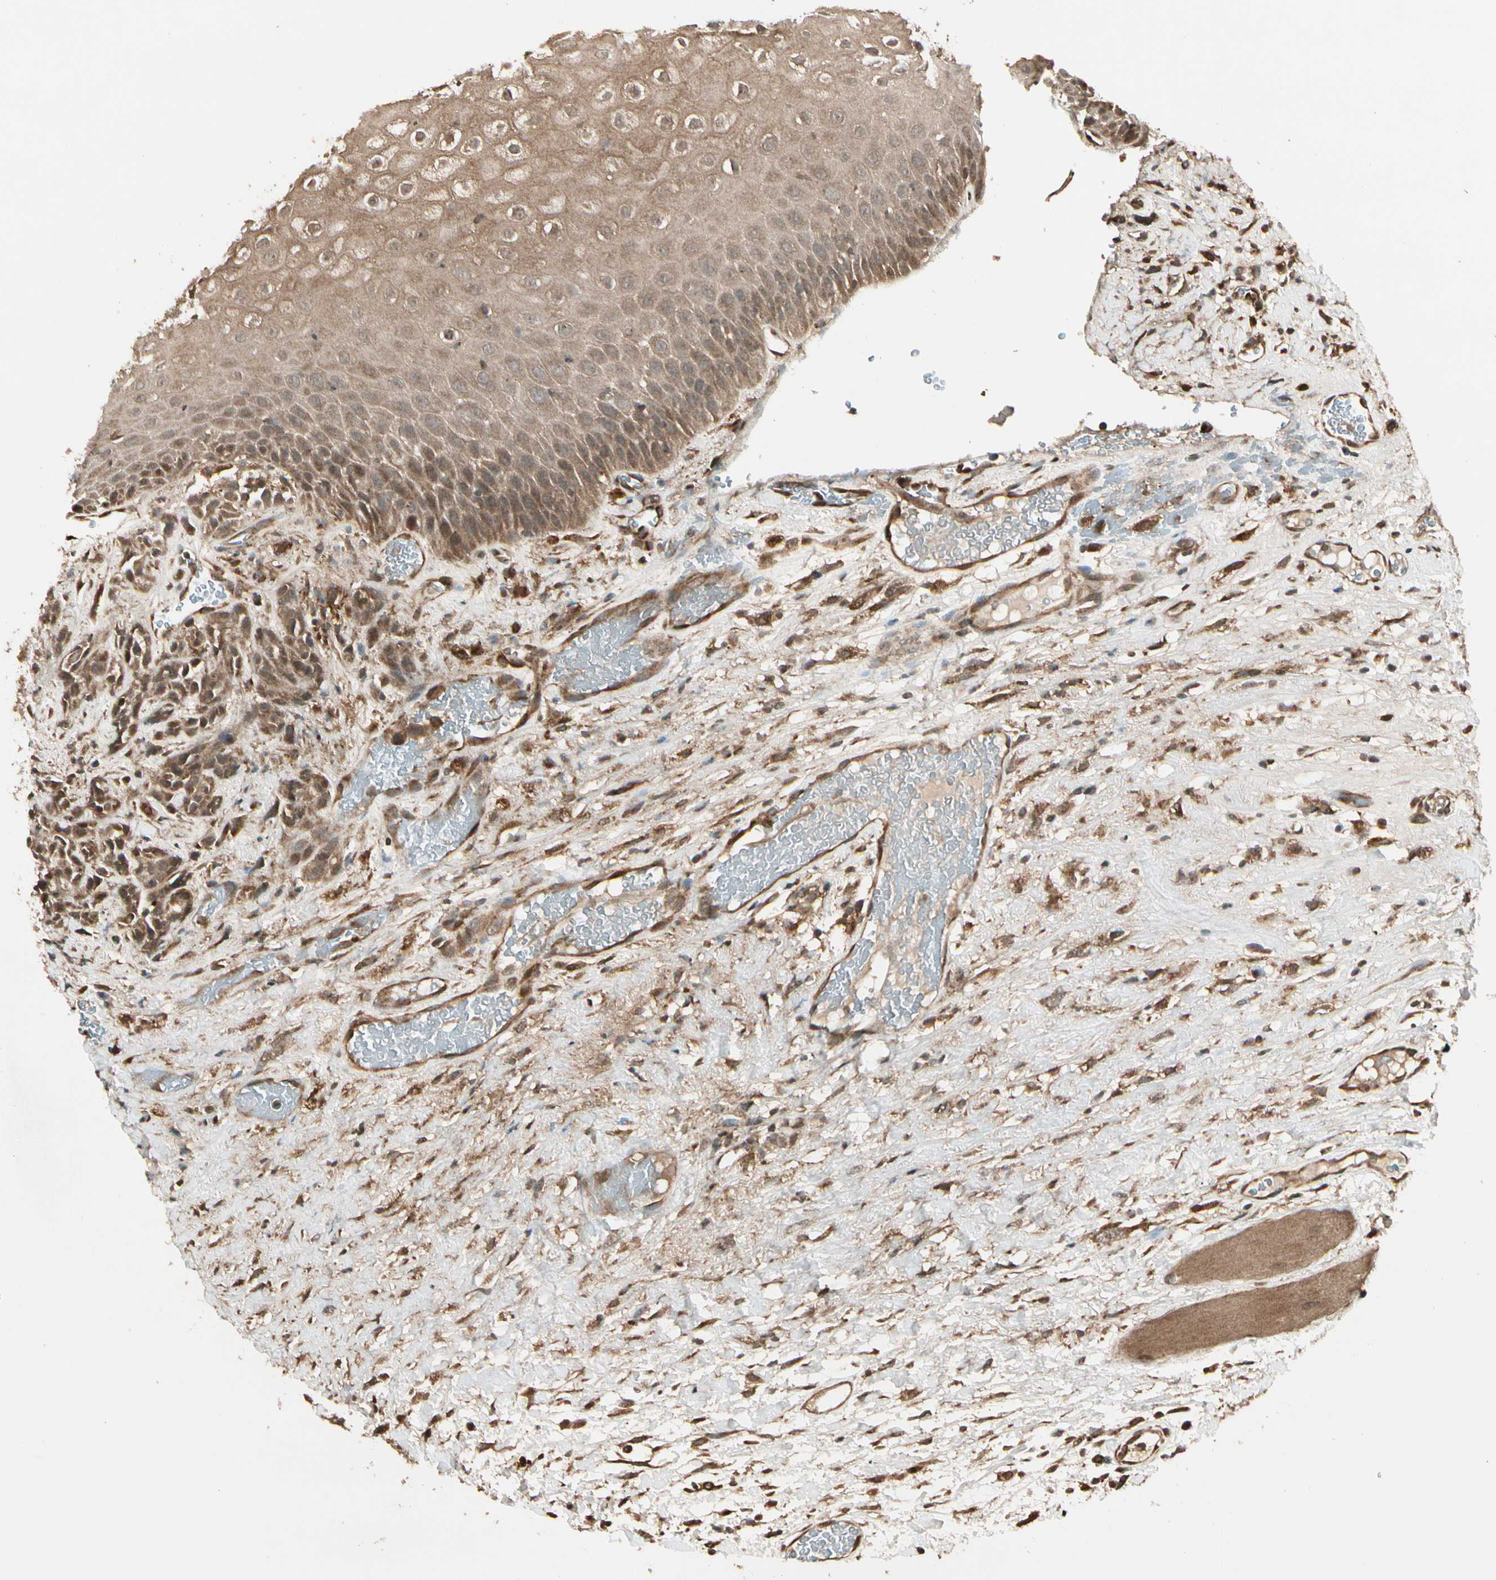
{"staining": {"intensity": "moderate", "quantity": ">75%", "location": "cytoplasmic/membranous"}, "tissue": "head and neck cancer", "cell_type": "Tumor cells", "image_type": "cancer", "snomed": [{"axis": "morphology", "description": "Normal tissue, NOS"}, {"axis": "morphology", "description": "Squamous cell carcinoma, NOS"}, {"axis": "topography", "description": "Cartilage tissue"}, {"axis": "topography", "description": "Head-Neck"}], "caption": "Moderate cytoplasmic/membranous protein staining is present in about >75% of tumor cells in head and neck cancer.", "gene": "GLUL", "patient": {"sex": "male", "age": 62}}